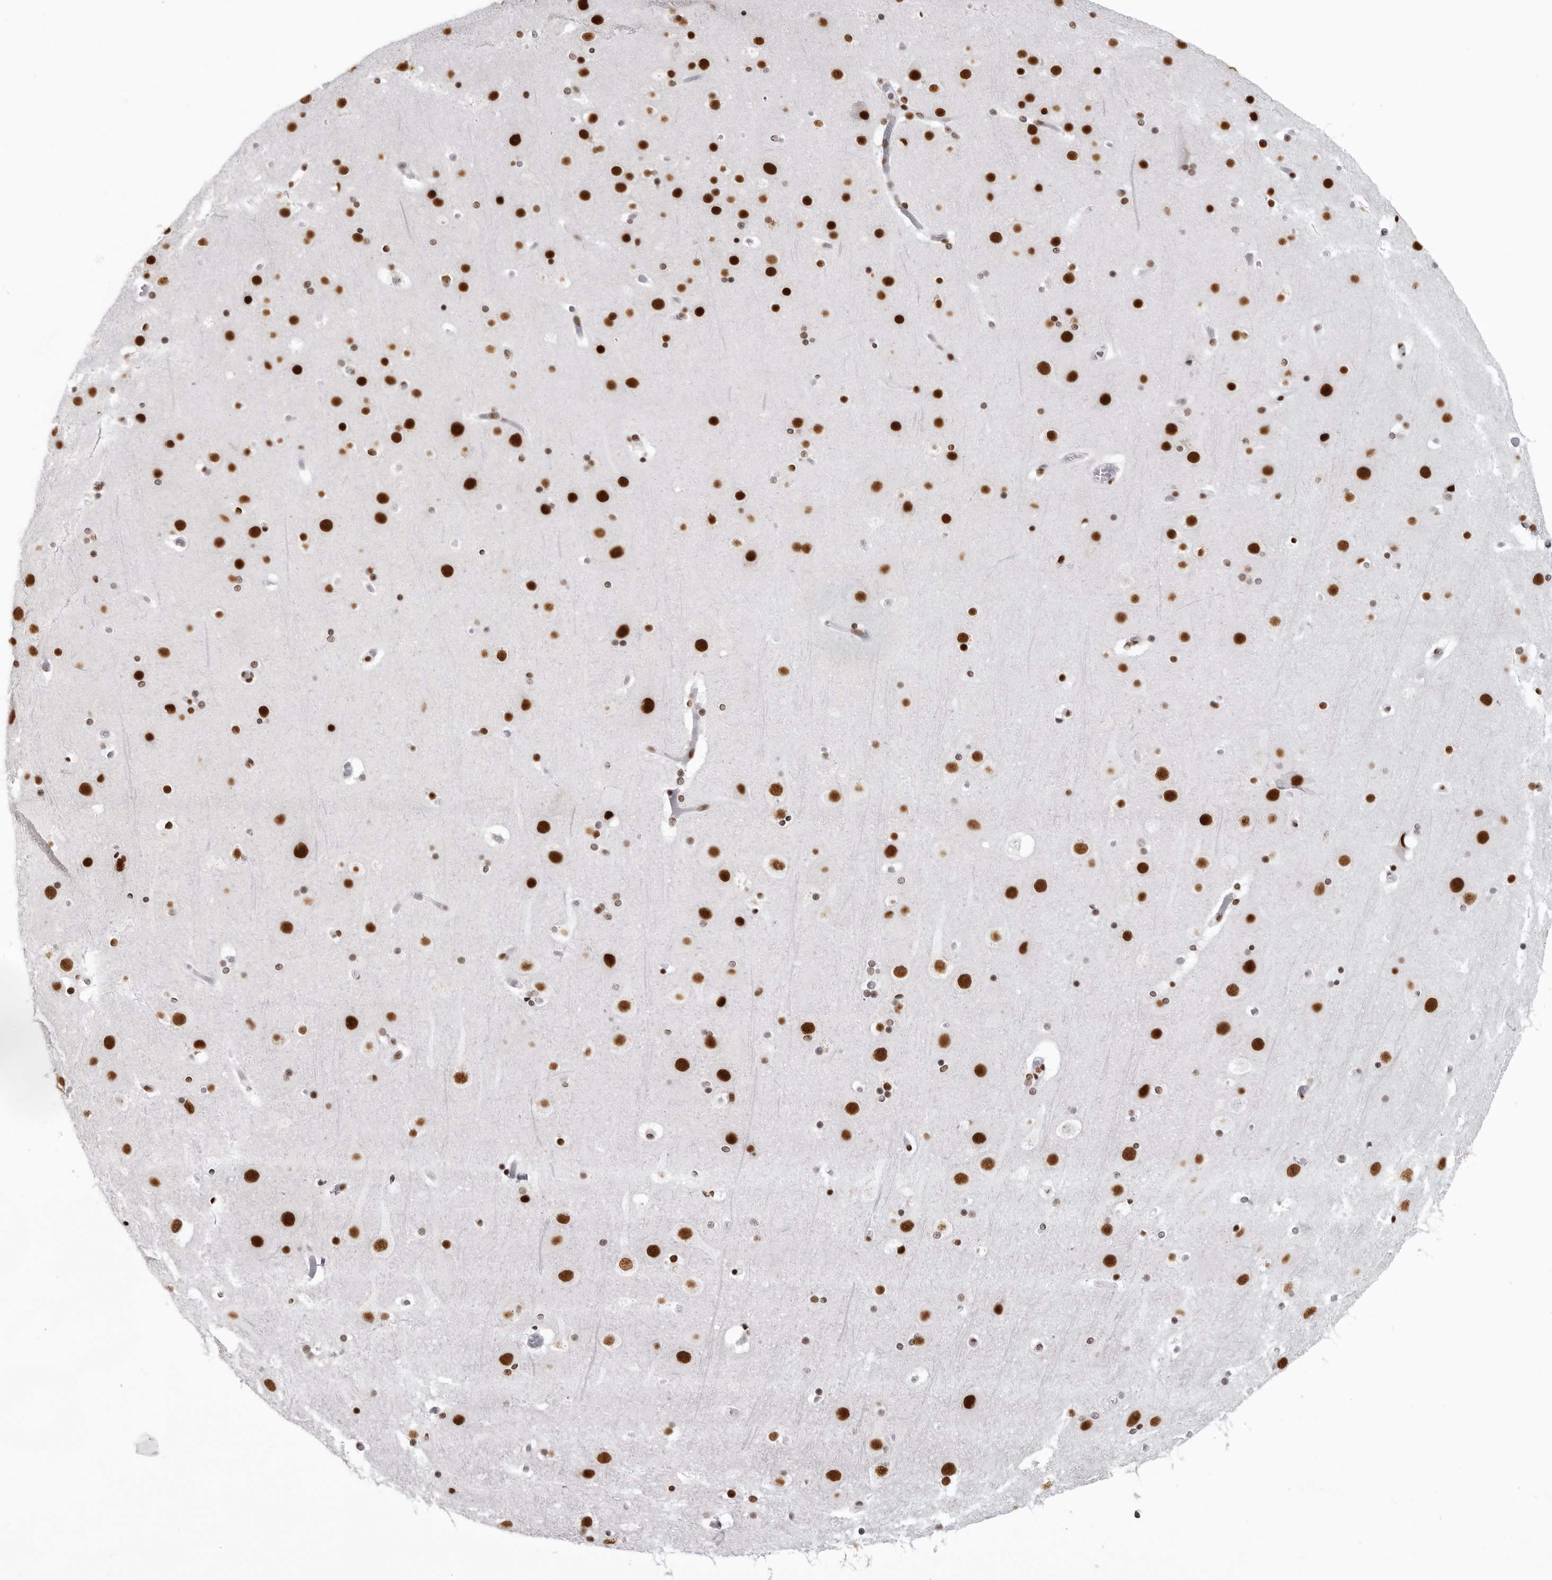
{"staining": {"intensity": "negative", "quantity": "none", "location": "none"}, "tissue": "cerebral cortex", "cell_type": "Endothelial cells", "image_type": "normal", "snomed": [{"axis": "morphology", "description": "Normal tissue, NOS"}, {"axis": "topography", "description": "Cerebral cortex"}], "caption": "High power microscopy micrograph of an immunohistochemistry histopathology image of normal cerebral cortex, revealing no significant staining in endothelial cells.", "gene": "DHX9", "patient": {"sex": "male", "age": 57}}